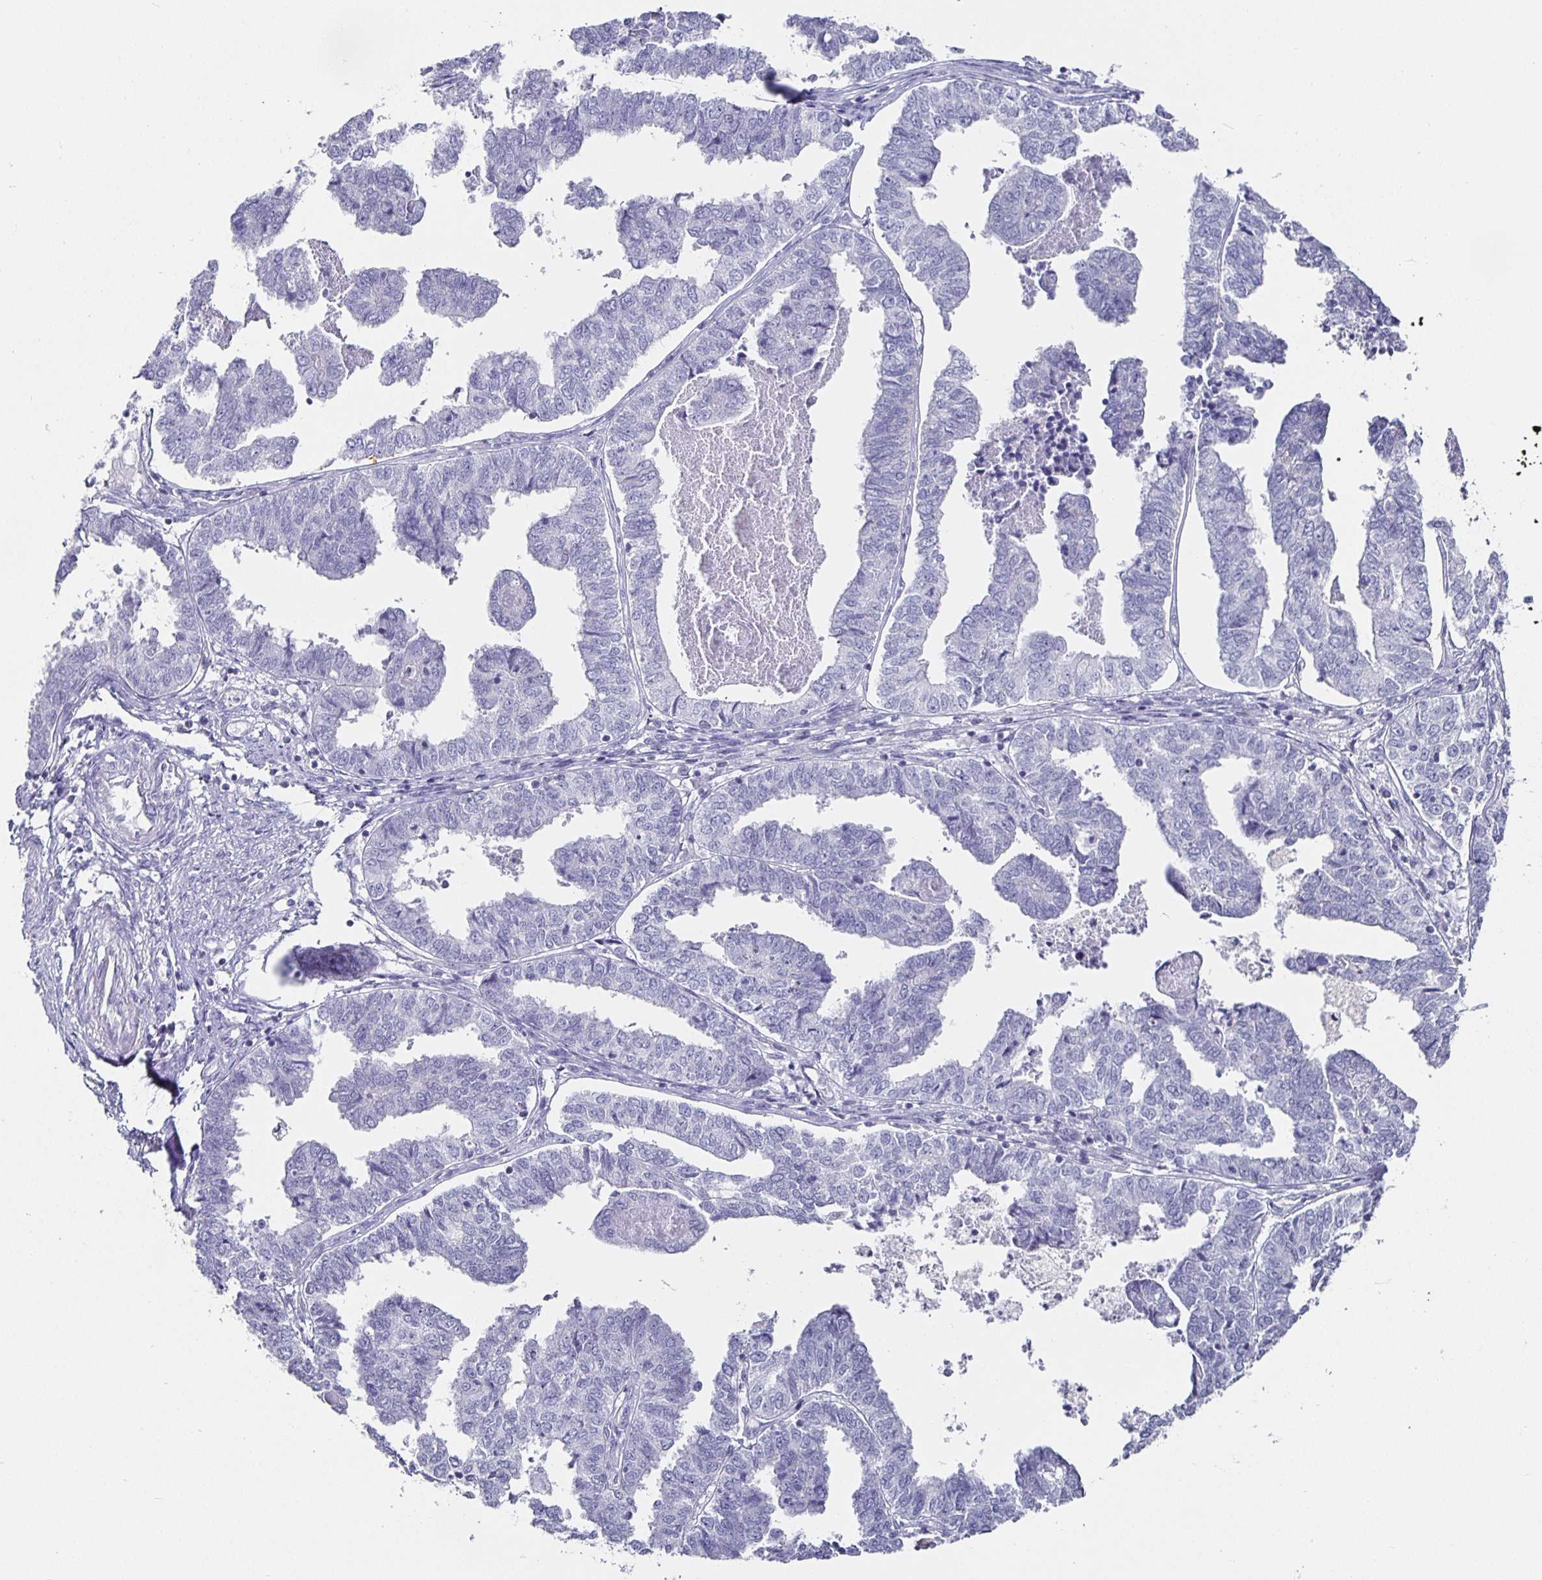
{"staining": {"intensity": "negative", "quantity": "none", "location": "none"}, "tissue": "endometrial cancer", "cell_type": "Tumor cells", "image_type": "cancer", "snomed": [{"axis": "morphology", "description": "Adenocarcinoma, NOS"}, {"axis": "topography", "description": "Endometrium"}], "caption": "Tumor cells show no significant protein staining in adenocarcinoma (endometrial). (DAB (3,3'-diaminobenzidine) IHC with hematoxylin counter stain).", "gene": "RUNX2", "patient": {"sex": "female", "age": 73}}